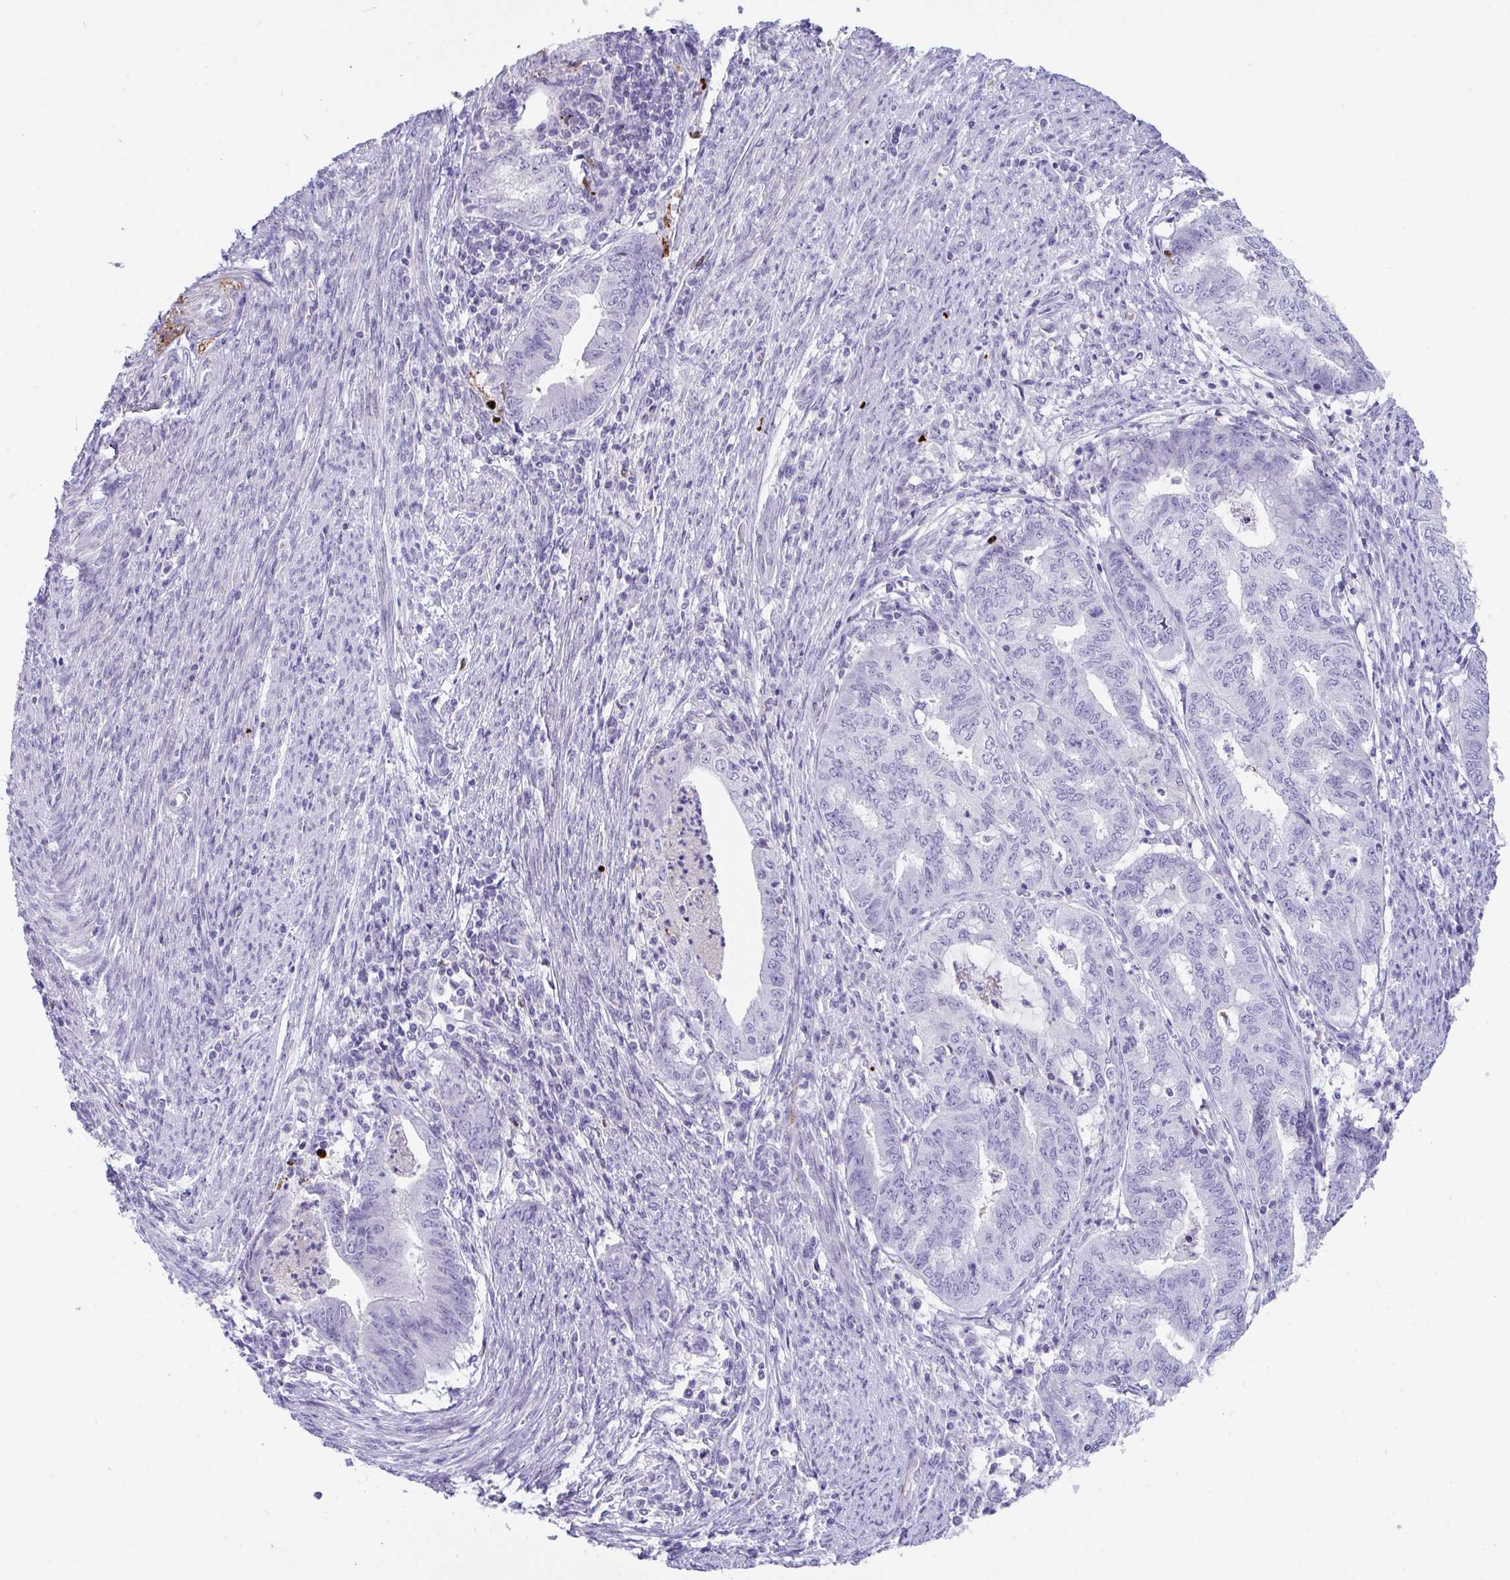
{"staining": {"intensity": "negative", "quantity": "none", "location": "none"}, "tissue": "endometrial cancer", "cell_type": "Tumor cells", "image_type": "cancer", "snomed": [{"axis": "morphology", "description": "Adenocarcinoma, NOS"}, {"axis": "topography", "description": "Endometrium"}], "caption": "The histopathology image displays no staining of tumor cells in endometrial cancer (adenocarcinoma).", "gene": "KMT2E", "patient": {"sex": "female", "age": 79}}